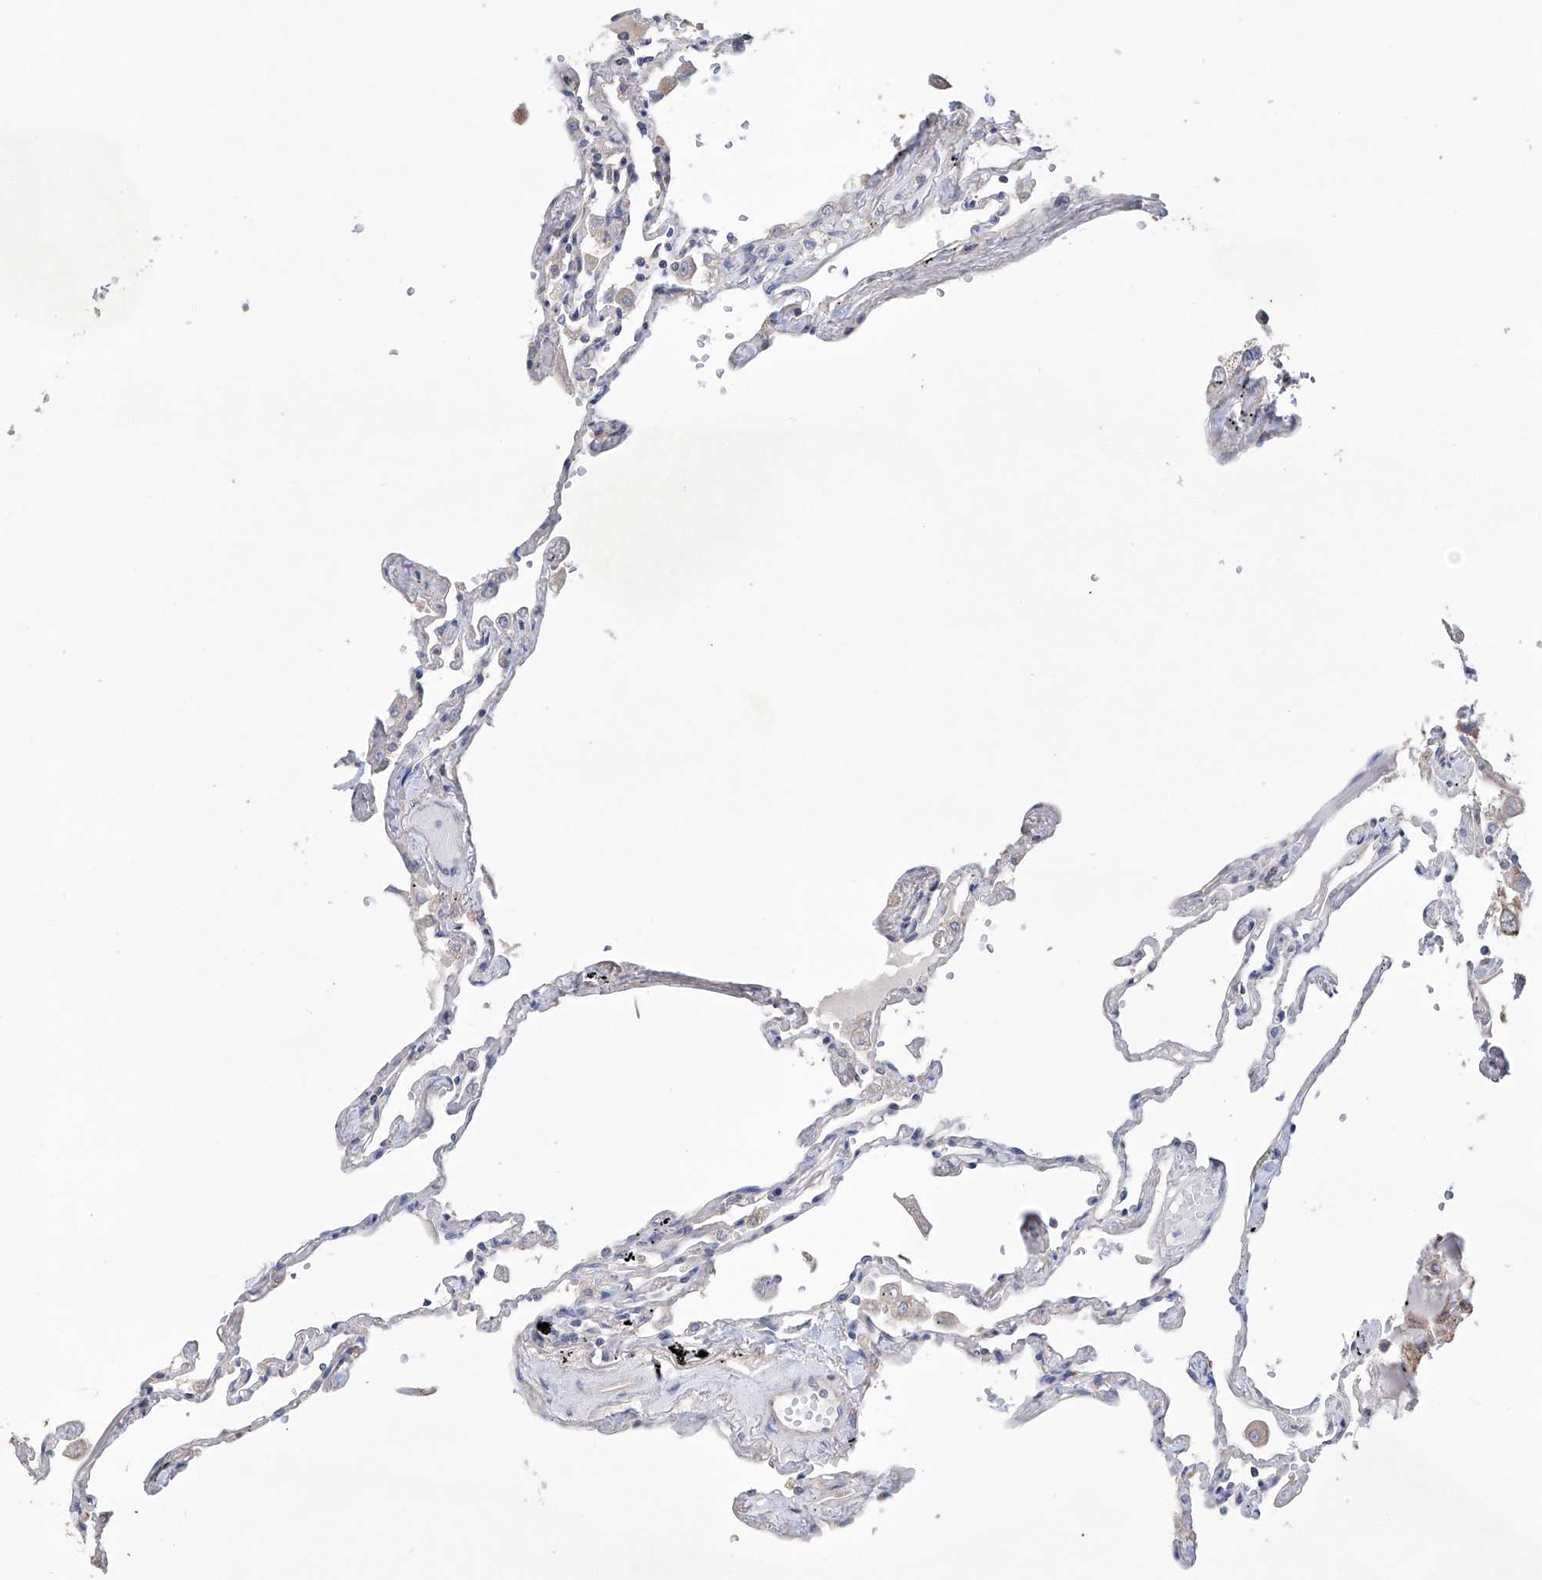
{"staining": {"intensity": "weak", "quantity": "<25%", "location": "cytoplasmic/membranous"}, "tissue": "lung", "cell_type": "Alveolar cells", "image_type": "normal", "snomed": [{"axis": "morphology", "description": "Normal tissue, NOS"}, {"axis": "topography", "description": "Lung"}], "caption": "High power microscopy histopathology image of an IHC photomicrograph of normal lung, revealing no significant positivity in alveolar cells. (Brightfield microscopy of DAB immunohistochemistry (IHC) at high magnification).", "gene": "AFG1L", "patient": {"sex": "female", "age": 67}}